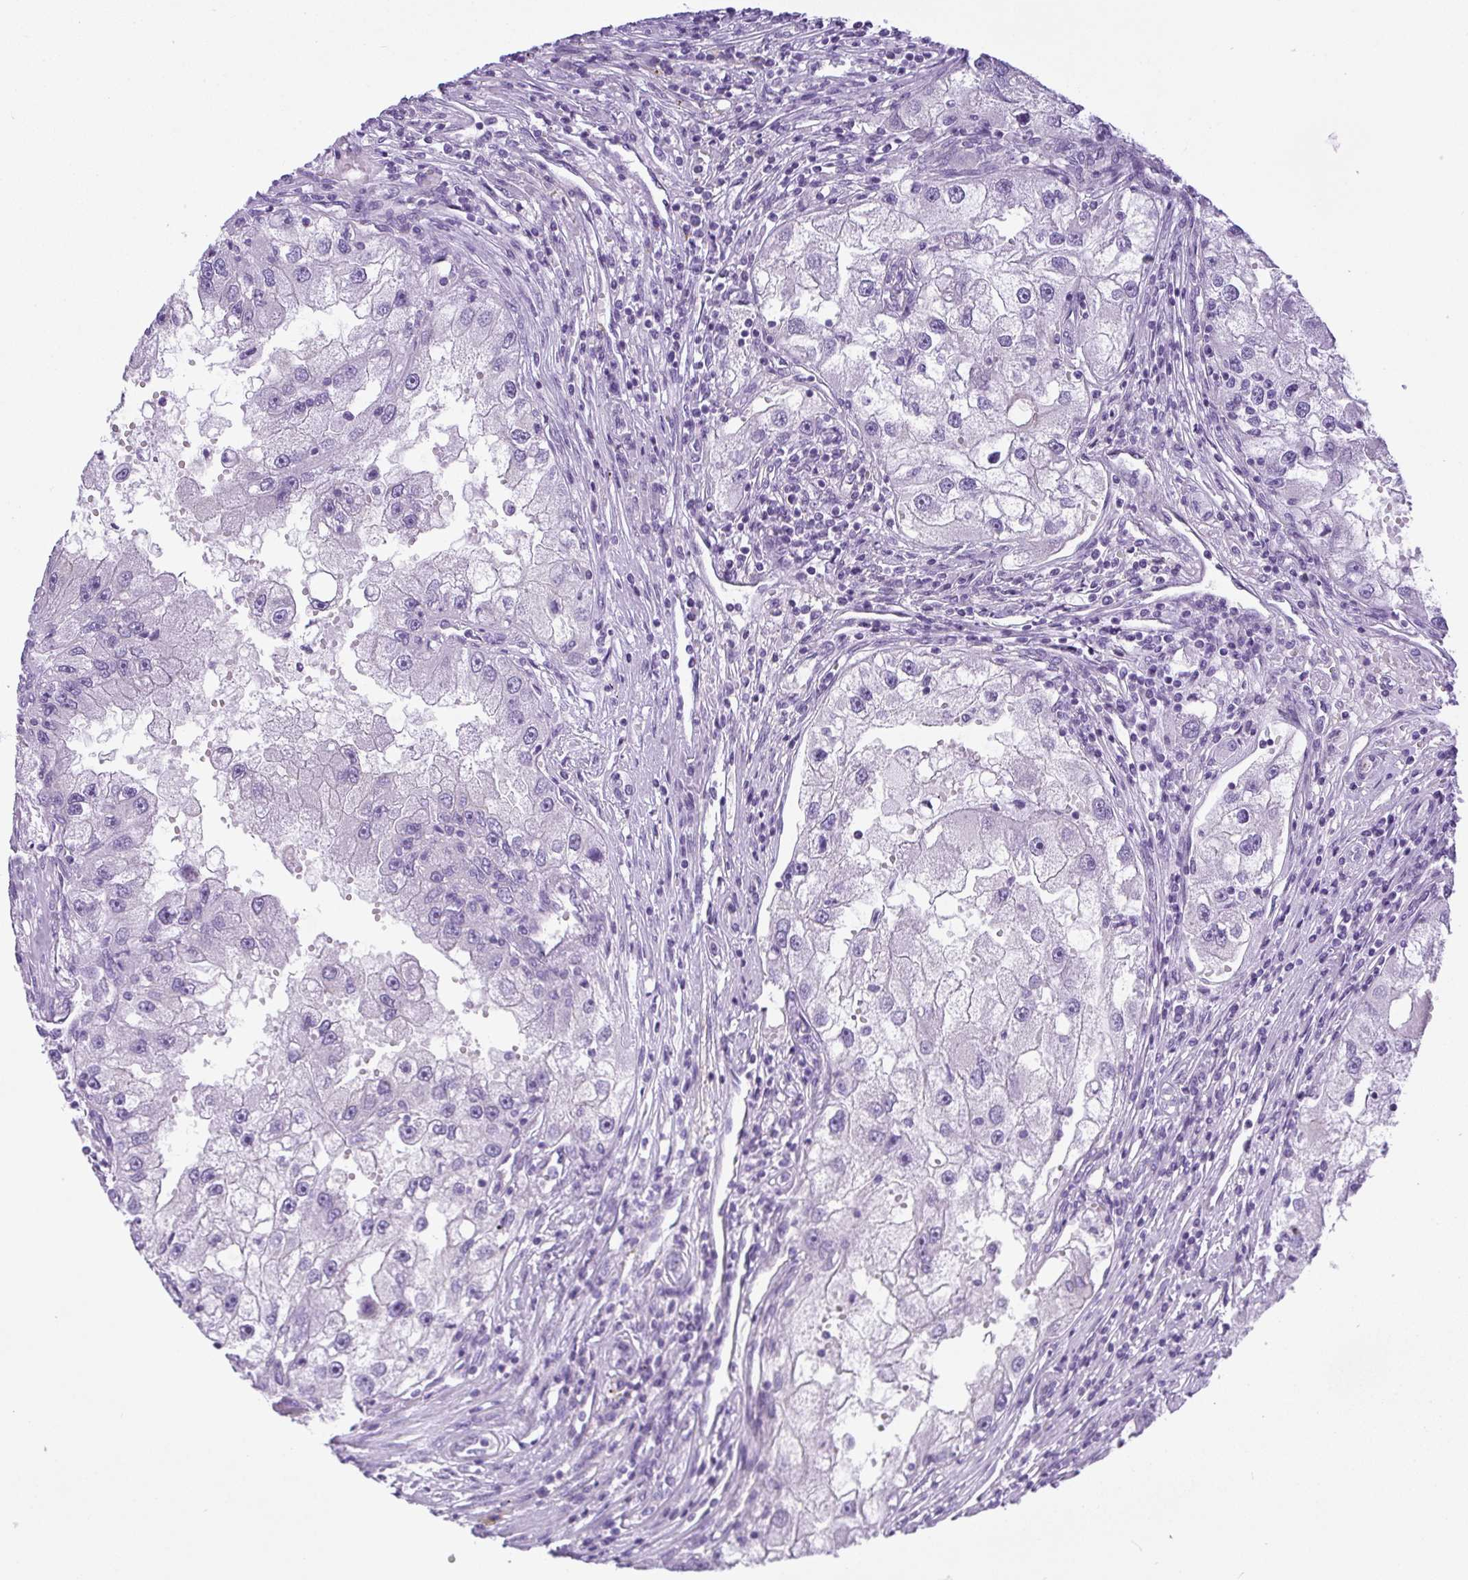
{"staining": {"intensity": "negative", "quantity": "none", "location": "none"}, "tissue": "renal cancer", "cell_type": "Tumor cells", "image_type": "cancer", "snomed": [{"axis": "morphology", "description": "Adenocarcinoma, NOS"}, {"axis": "topography", "description": "Kidney"}], "caption": "Tumor cells show no significant protein staining in renal cancer (adenocarcinoma). Nuclei are stained in blue.", "gene": "PLPPR3", "patient": {"sex": "male", "age": 63}}